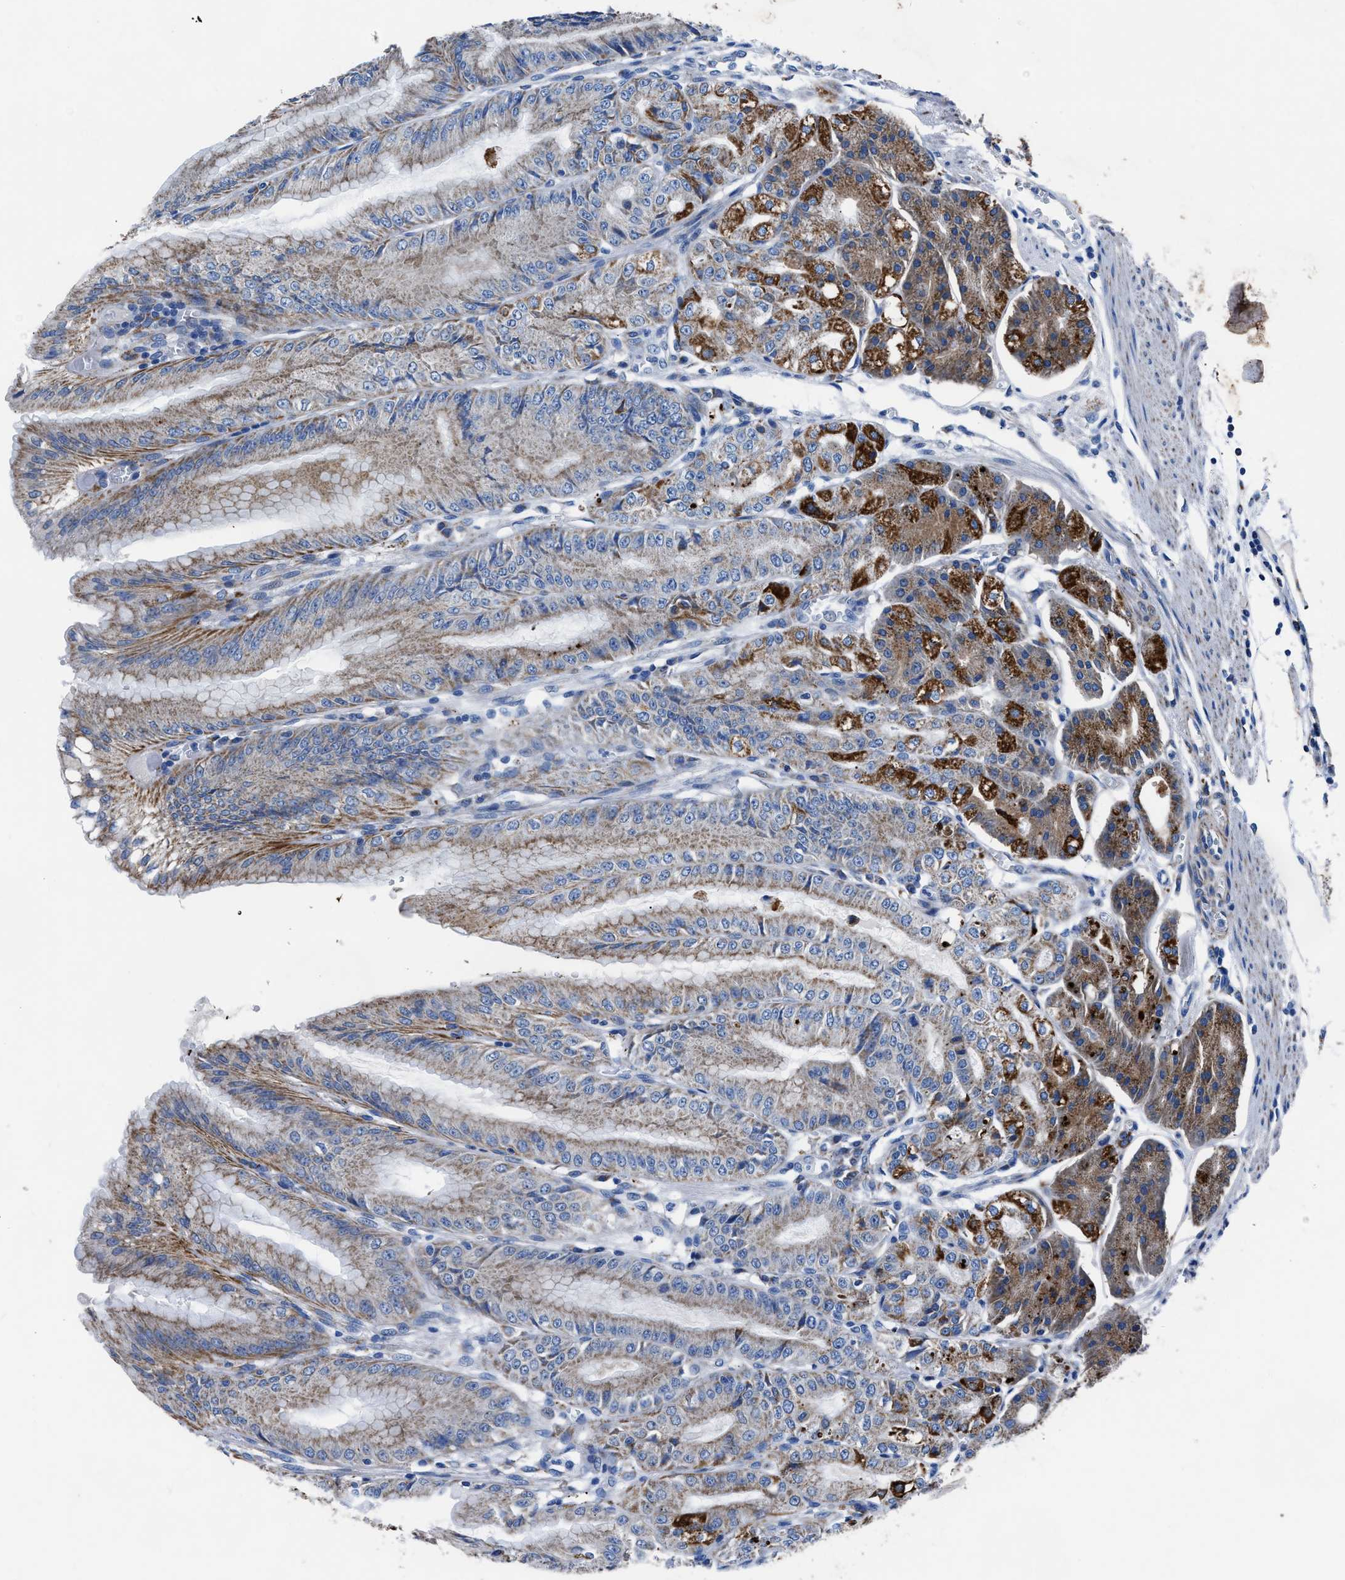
{"staining": {"intensity": "strong", "quantity": "25%-75%", "location": "cytoplasmic/membranous"}, "tissue": "stomach", "cell_type": "Glandular cells", "image_type": "normal", "snomed": [{"axis": "morphology", "description": "Normal tissue, NOS"}, {"axis": "topography", "description": "Stomach, lower"}], "caption": "Immunohistochemistry (DAB) staining of unremarkable human stomach demonstrates strong cytoplasmic/membranous protein expression in about 25%-75% of glandular cells. (Brightfield microscopy of DAB IHC at high magnification).", "gene": "ZDHHC3", "patient": {"sex": "male", "age": 71}}